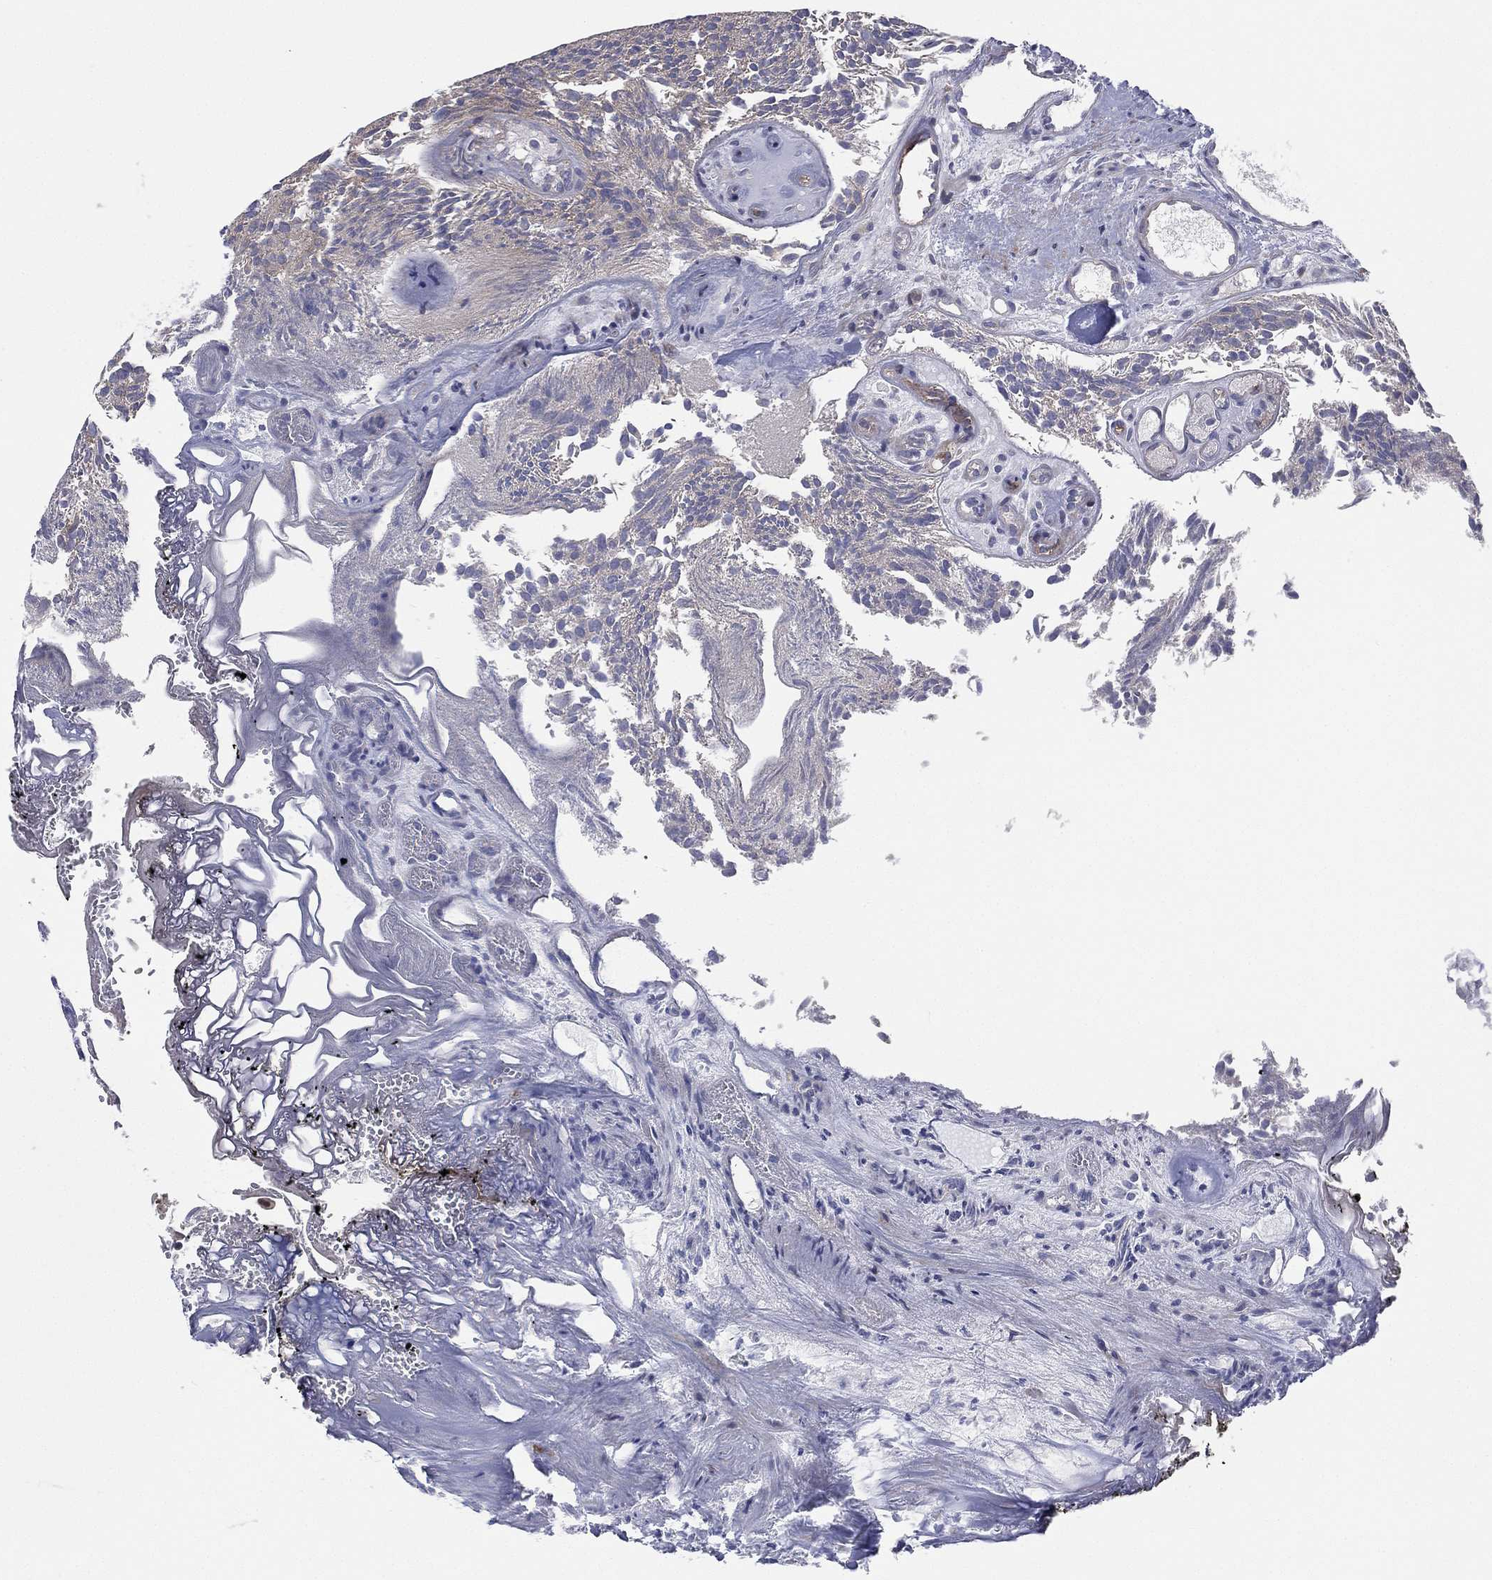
{"staining": {"intensity": "negative", "quantity": "none", "location": "none"}, "tissue": "urothelial cancer", "cell_type": "Tumor cells", "image_type": "cancer", "snomed": [{"axis": "morphology", "description": "Urothelial carcinoma, Low grade"}, {"axis": "topography", "description": "Urinary bladder"}], "caption": "Tumor cells show no significant protein positivity in urothelial carcinoma (low-grade). (Stains: DAB IHC with hematoxylin counter stain, Microscopy: brightfield microscopy at high magnification).", "gene": "UTP14A", "patient": {"sex": "female", "age": 87}}